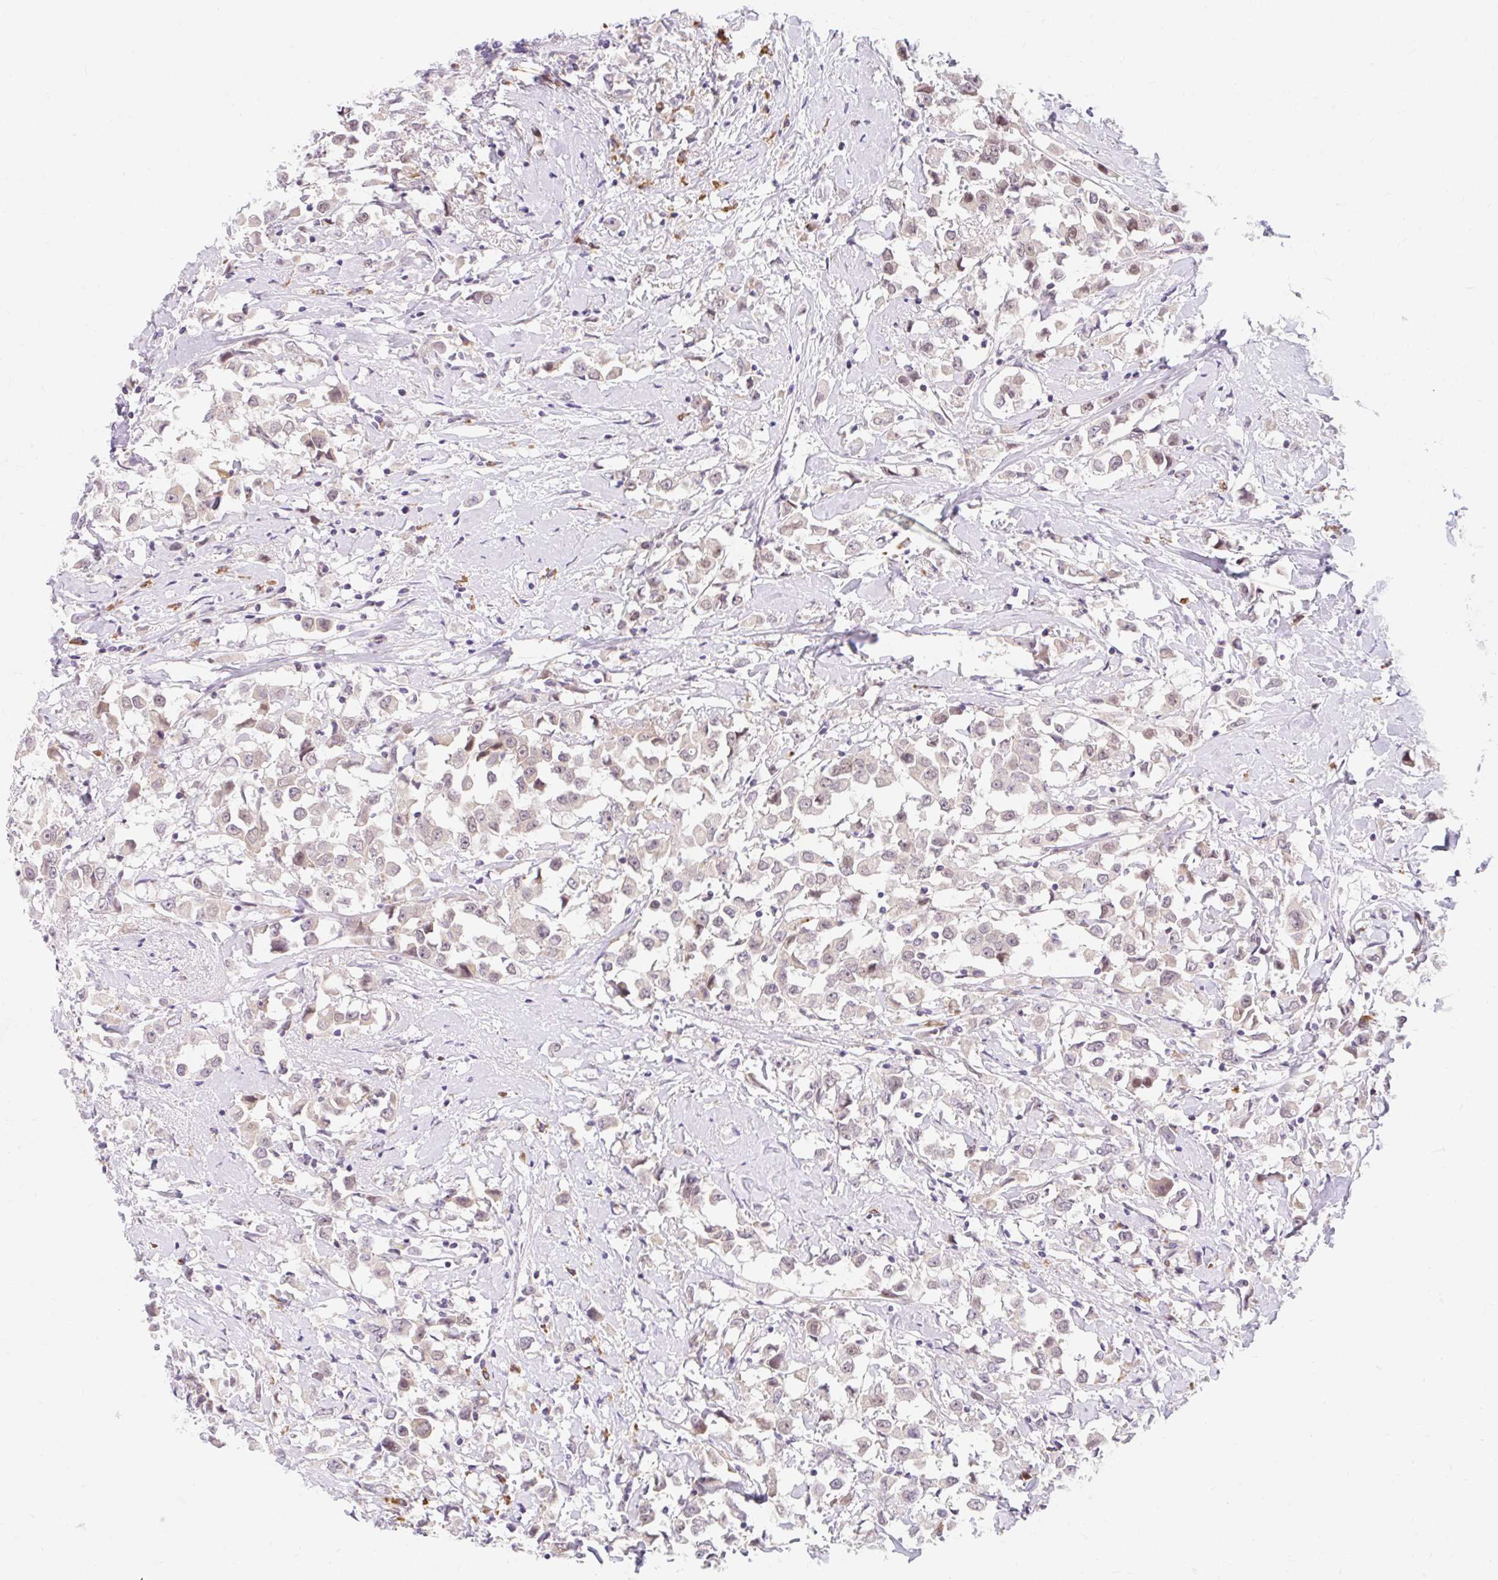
{"staining": {"intensity": "negative", "quantity": "none", "location": "none"}, "tissue": "breast cancer", "cell_type": "Tumor cells", "image_type": "cancer", "snomed": [{"axis": "morphology", "description": "Duct carcinoma"}, {"axis": "topography", "description": "Breast"}], "caption": "The image exhibits no significant expression in tumor cells of breast cancer (infiltrating ductal carcinoma).", "gene": "SRSF10", "patient": {"sex": "female", "age": 61}}